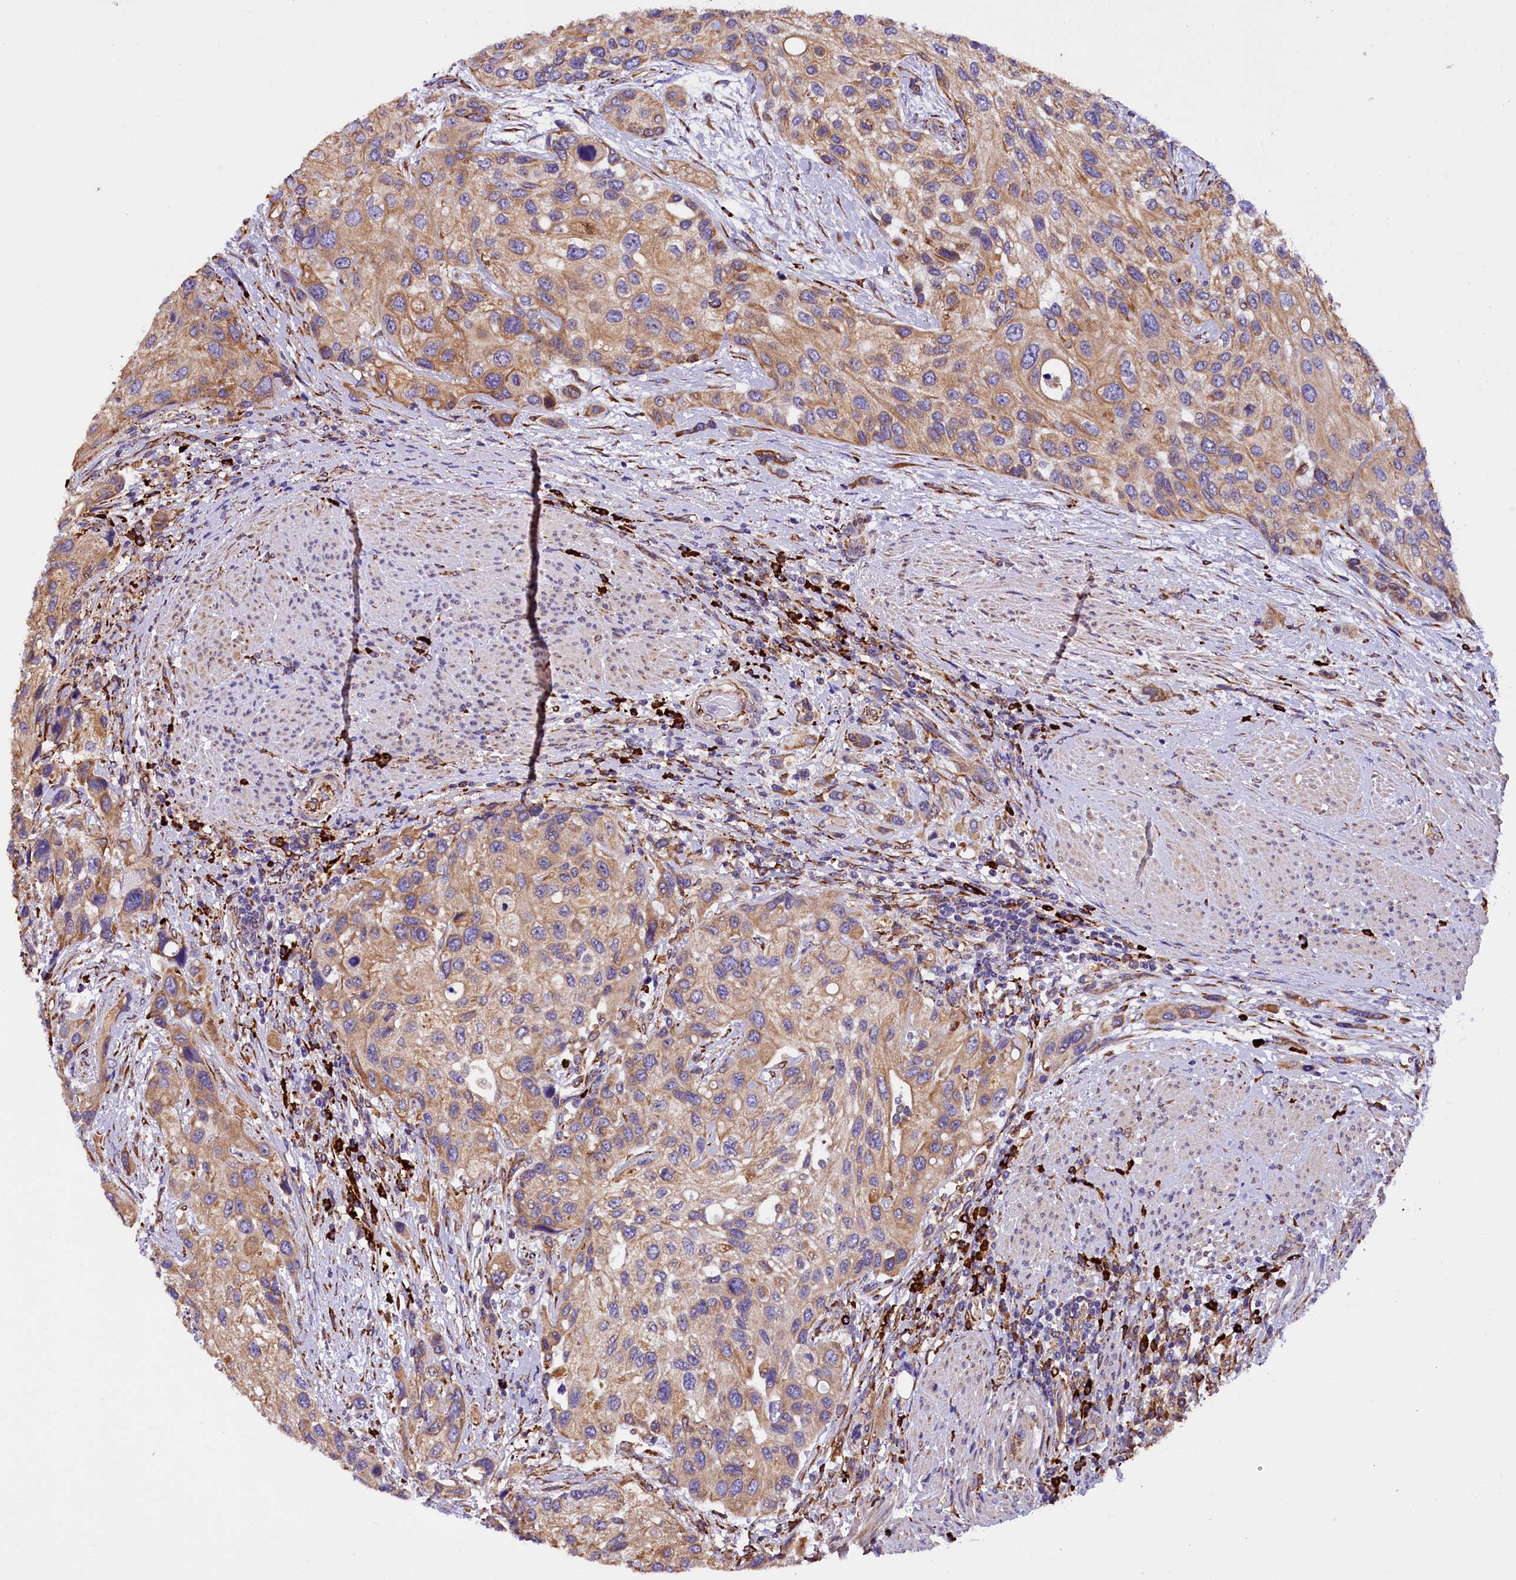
{"staining": {"intensity": "weak", "quantity": ">75%", "location": "cytoplasmic/membranous"}, "tissue": "urothelial cancer", "cell_type": "Tumor cells", "image_type": "cancer", "snomed": [{"axis": "morphology", "description": "Normal tissue, NOS"}, {"axis": "morphology", "description": "Urothelial carcinoma, High grade"}, {"axis": "topography", "description": "Vascular tissue"}, {"axis": "topography", "description": "Urinary bladder"}], "caption": "High-magnification brightfield microscopy of high-grade urothelial carcinoma stained with DAB (brown) and counterstained with hematoxylin (blue). tumor cells exhibit weak cytoplasmic/membranous expression is identified in approximately>75% of cells.", "gene": "CAPS2", "patient": {"sex": "female", "age": 56}}